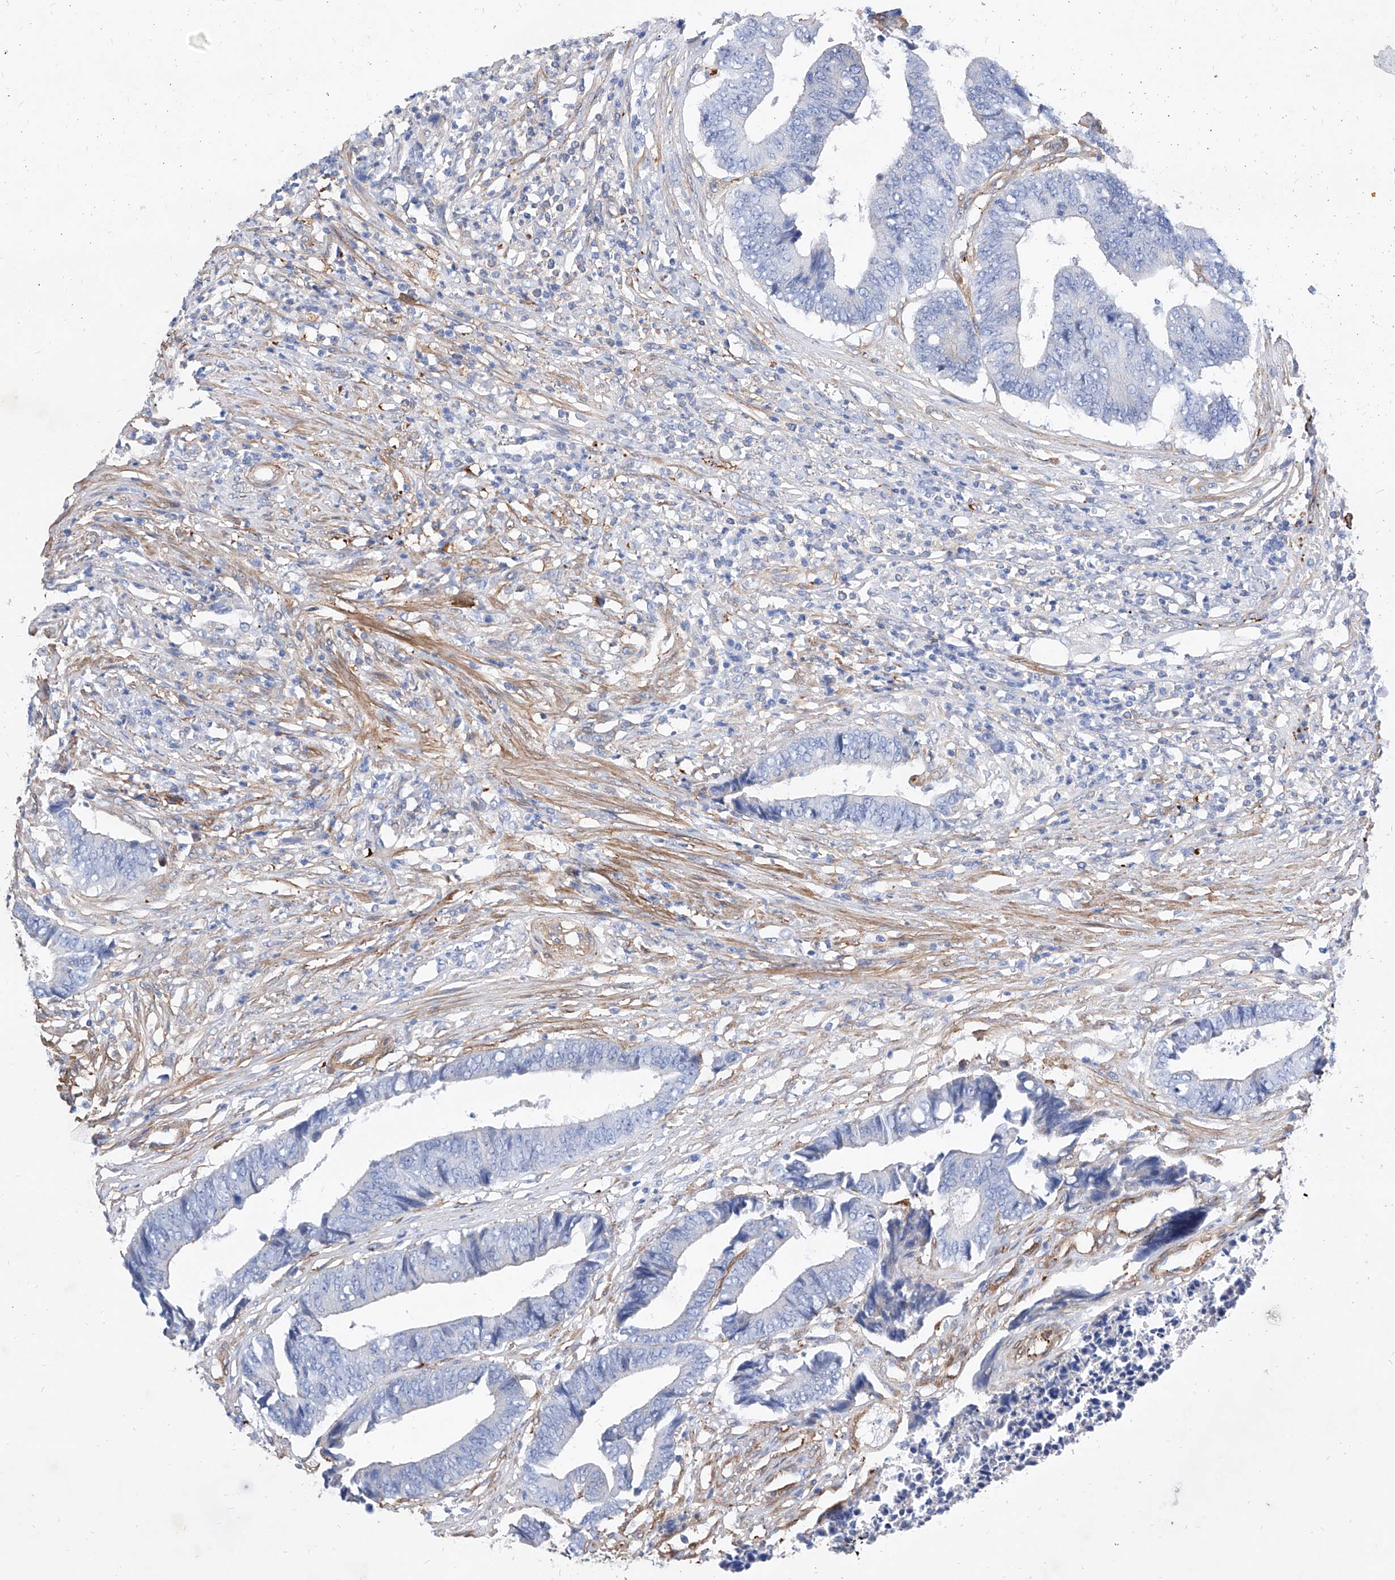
{"staining": {"intensity": "negative", "quantity": "none", "location": "none"}, "tissue": "colorectal cancer", "cell_type": "Tumor cells", "image_type": "cancer", "snomed": [{"axis": "morphology", "description": "Adenocarcinoma, NOS"}, {"axis": "topography", "description": "Rectum"}], "caption": "There is no significant expression in tumor cells of adenocarcinoma (colorectal).", "gene": "TAS2R60", "patient": {"sex": "male", "age": 84}}